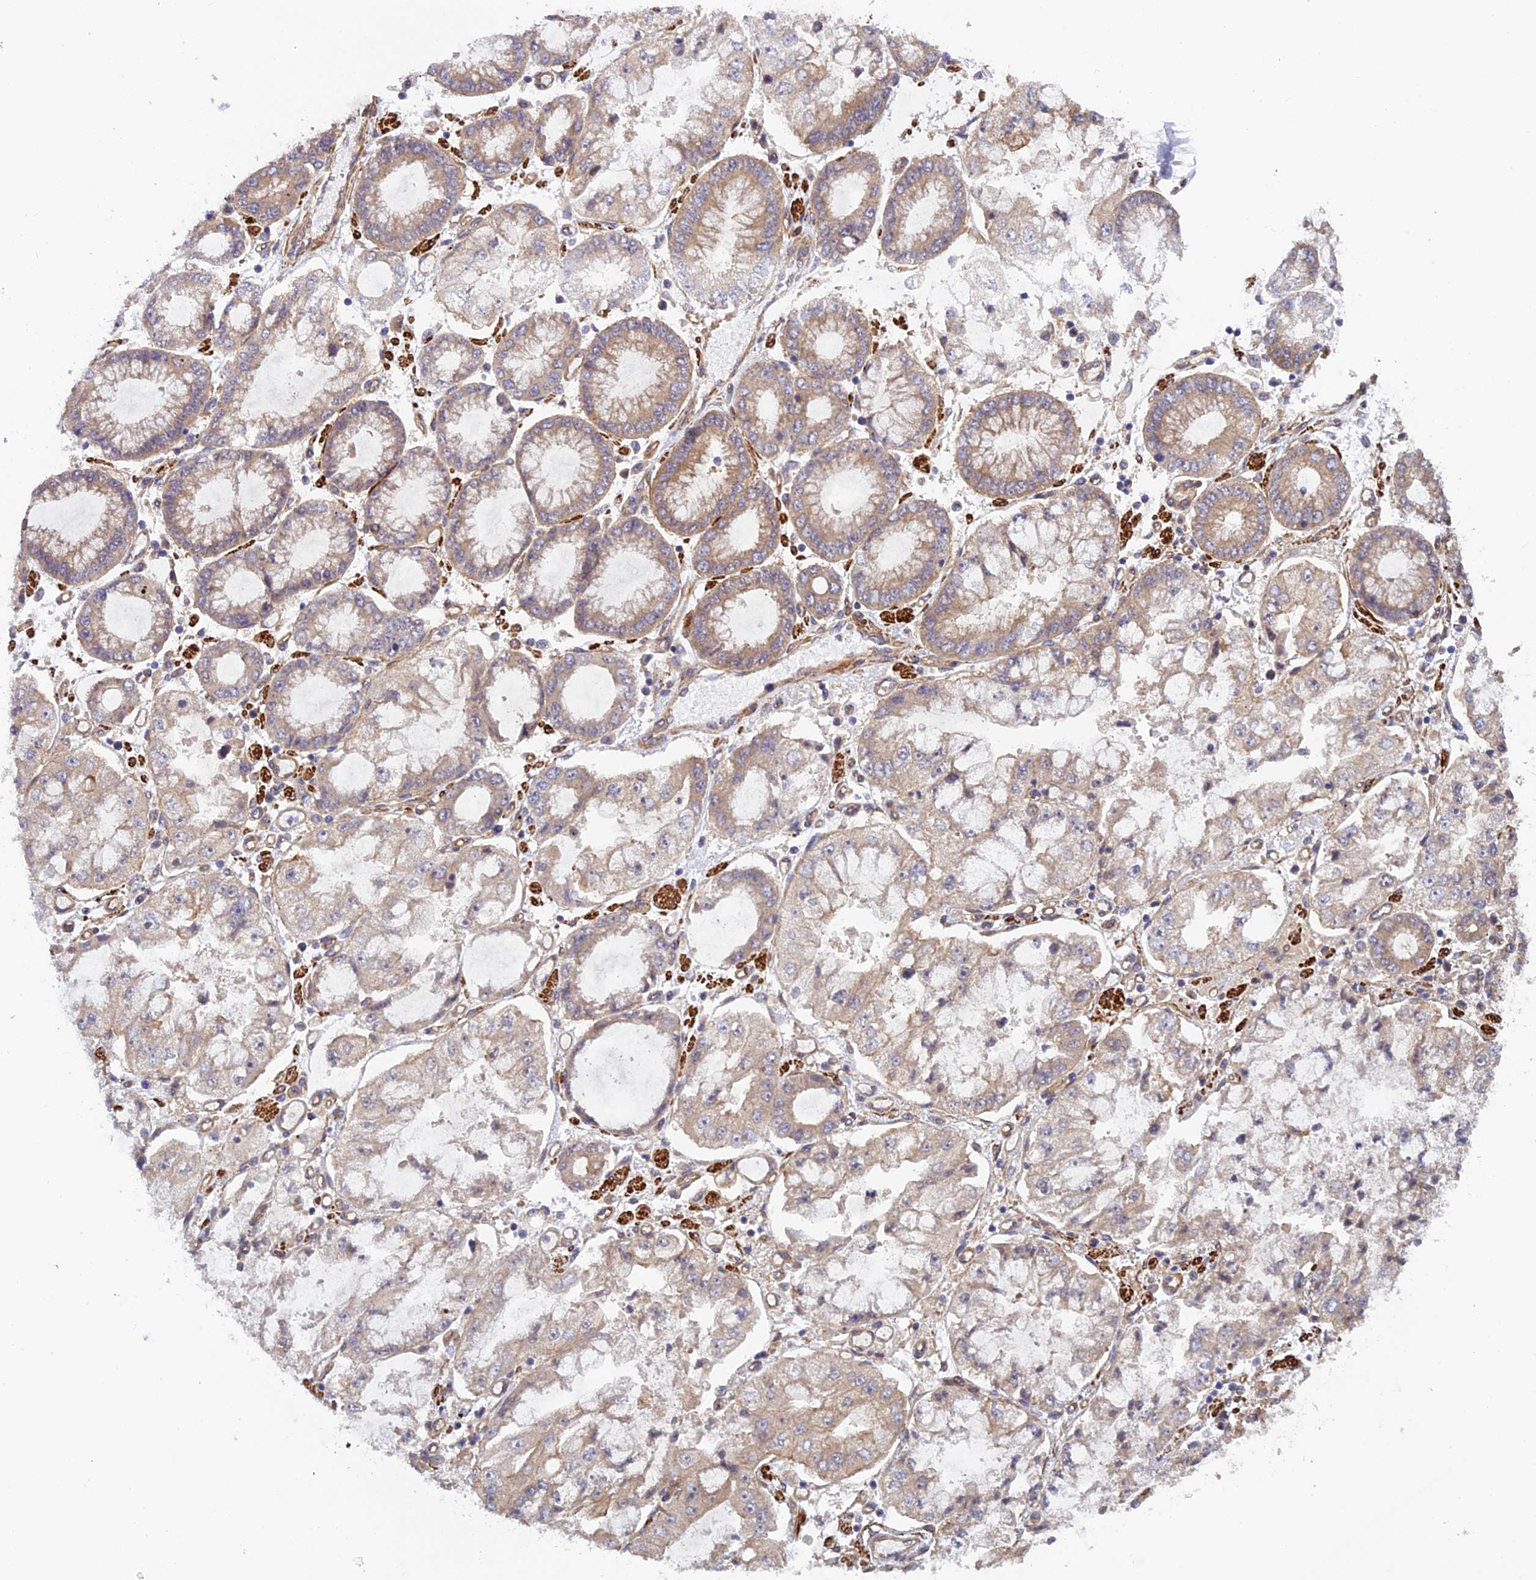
{"staining": {"intensity": "moderate", "quantity": ">75%", "location": "cytoplasmic/membranous"}, "tissue": "stomach cancer", "cell_type": "Tumor cells", "image_type": "cancer", "snomed": [{"axis": "morphology", "description": "Adenocarcinoma, NOS"}, {"axis": "topography", "description": "Stomach"}], "caption": "Protein analysis of stomach cancer tissue exhibits moderate cytoplasmic/membranous expression in about >75% of tumor cells.", "gene": "ADAMTS15", "patient": {"sex": "male", "age": 76}}